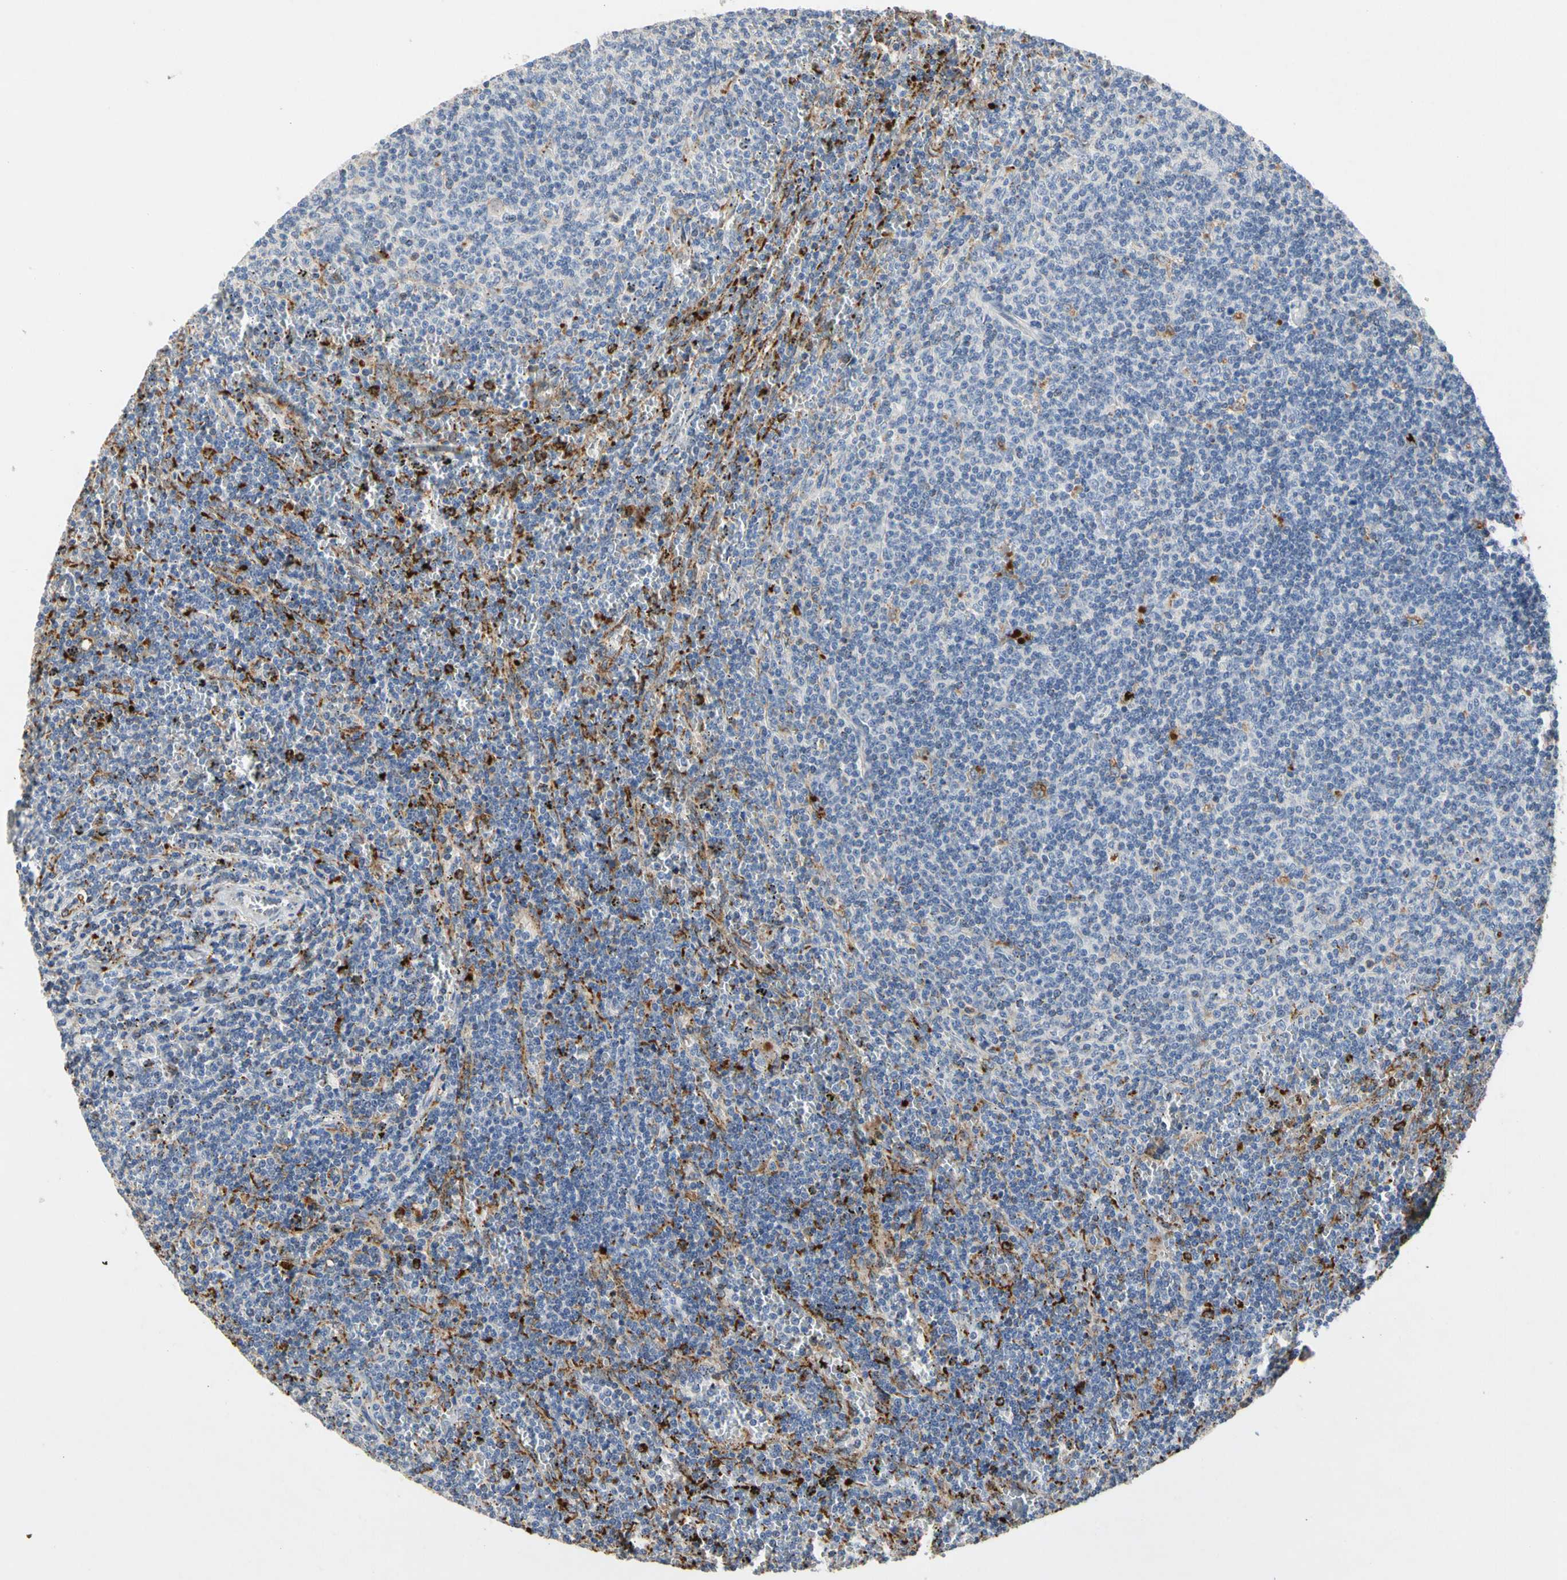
{"staining": {"intensity": "negative", "quantity": "none", "location": "none"}, "tissue": "lymphoma", "cell_type": "Tumor cells", "image_type": "cancer", "snomed": [{"axis": "morphology", "description": "Malignant lymphoma, non-Hodgkin's type, Low grade"}, {"axis": "topography", "description": "Spleen"}], "caption": "This is an IHC image of human lymphoma. There is no expression in tumor cells.", "gene": "ADA2", "patient": {"sex": "female", "age": 50}}